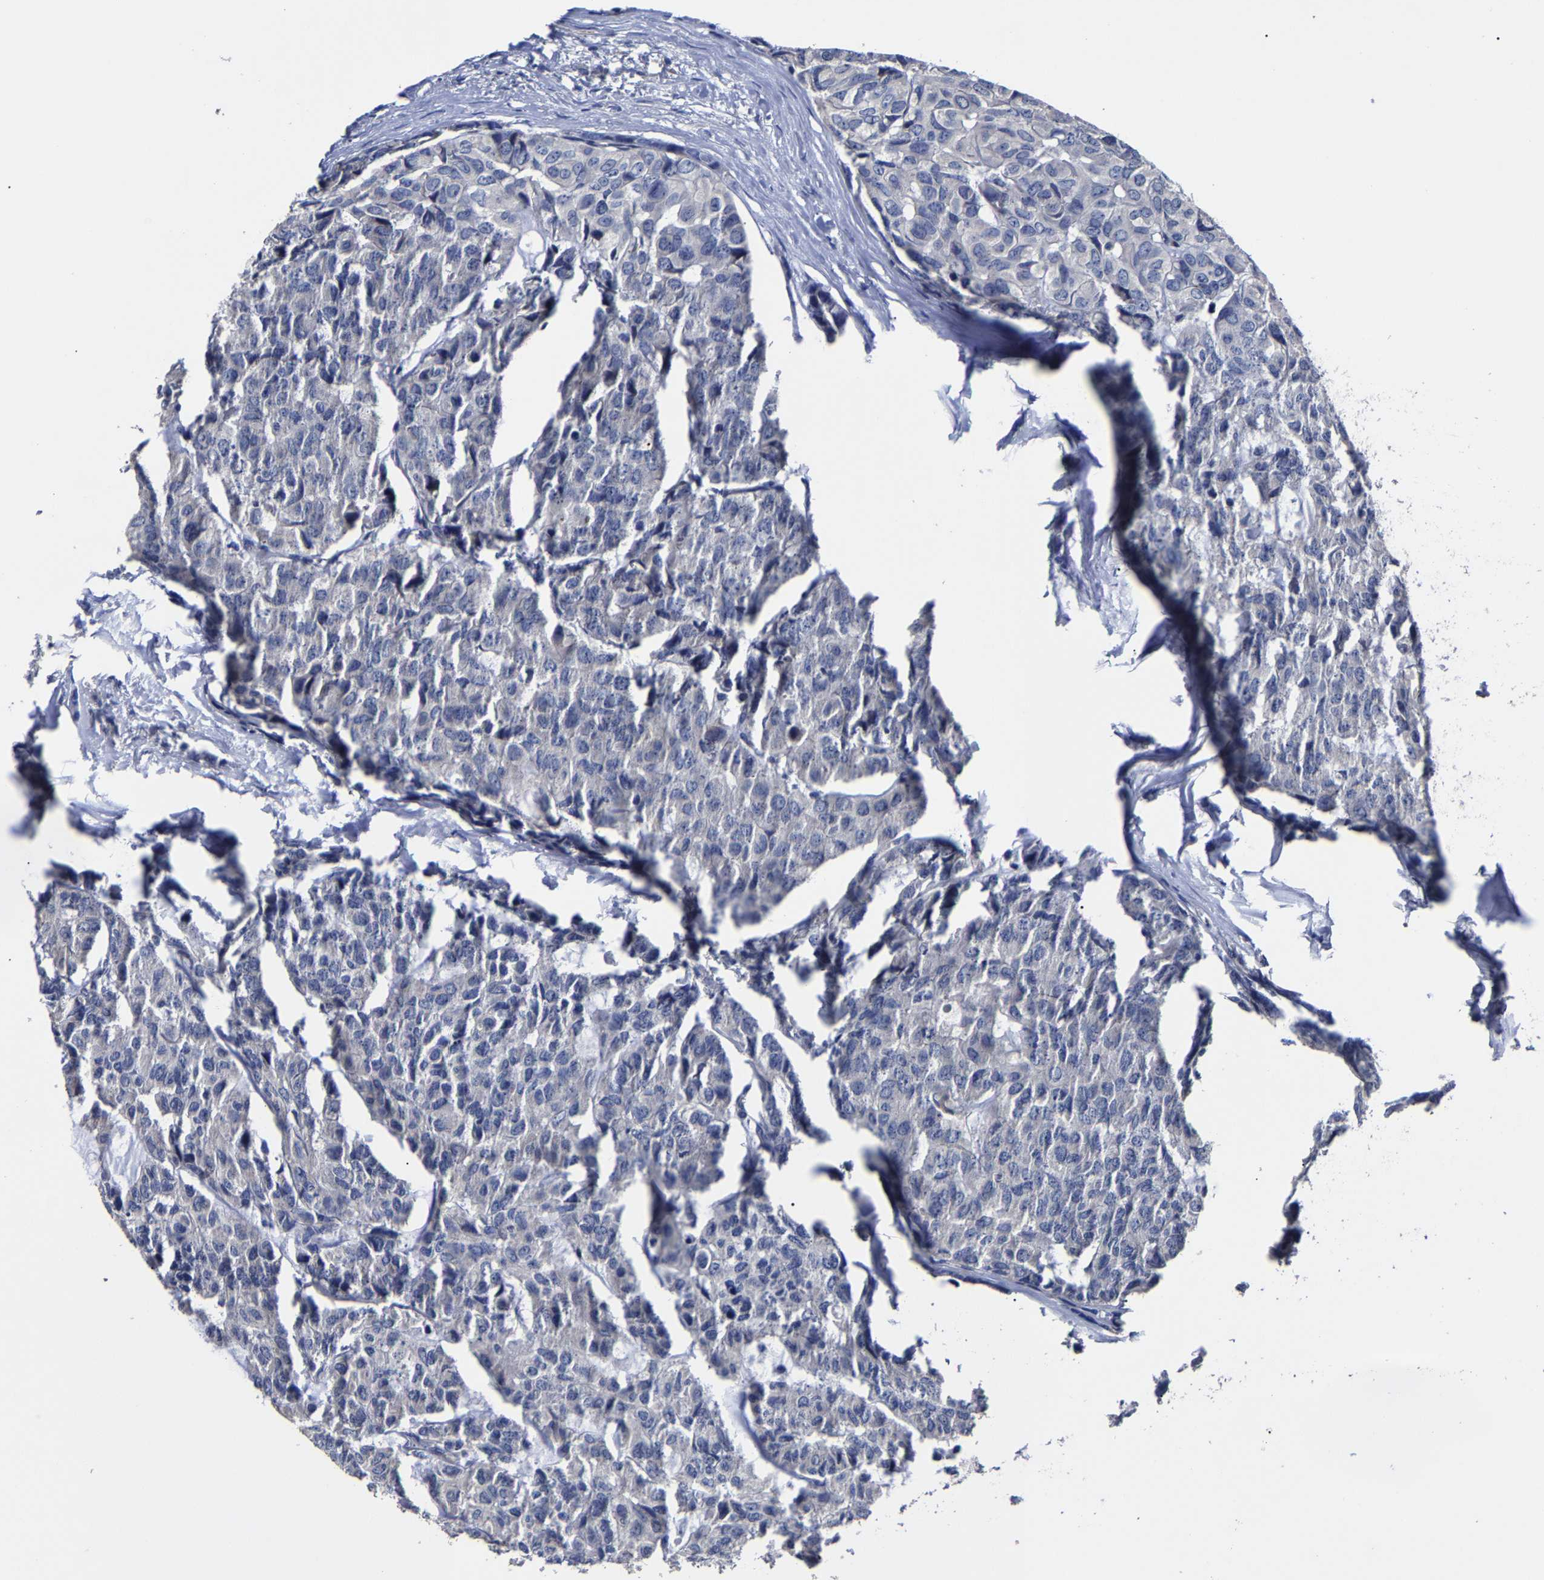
{"staining": {"intensity": "negative", "quantity": "none", "location": "none"}, "tissue": "head and neck cancer", "cell_type": "Tumor cells", "image_type": "cancer", "snomed": [{"axis": "morphology", "description": "Adenocarcinoma, NOS"}, {"axis": "topography", "description": "Salivary gland, NOS"}, {"axis": "topography", "description": "Head-Neck"}], "caption": "IHC of human head and neck cancer (adenocarcinoma) exhibits no expression in tumor cells.", "gene": "AKAP4", "patient": {"sex": "female", "age": 76}}